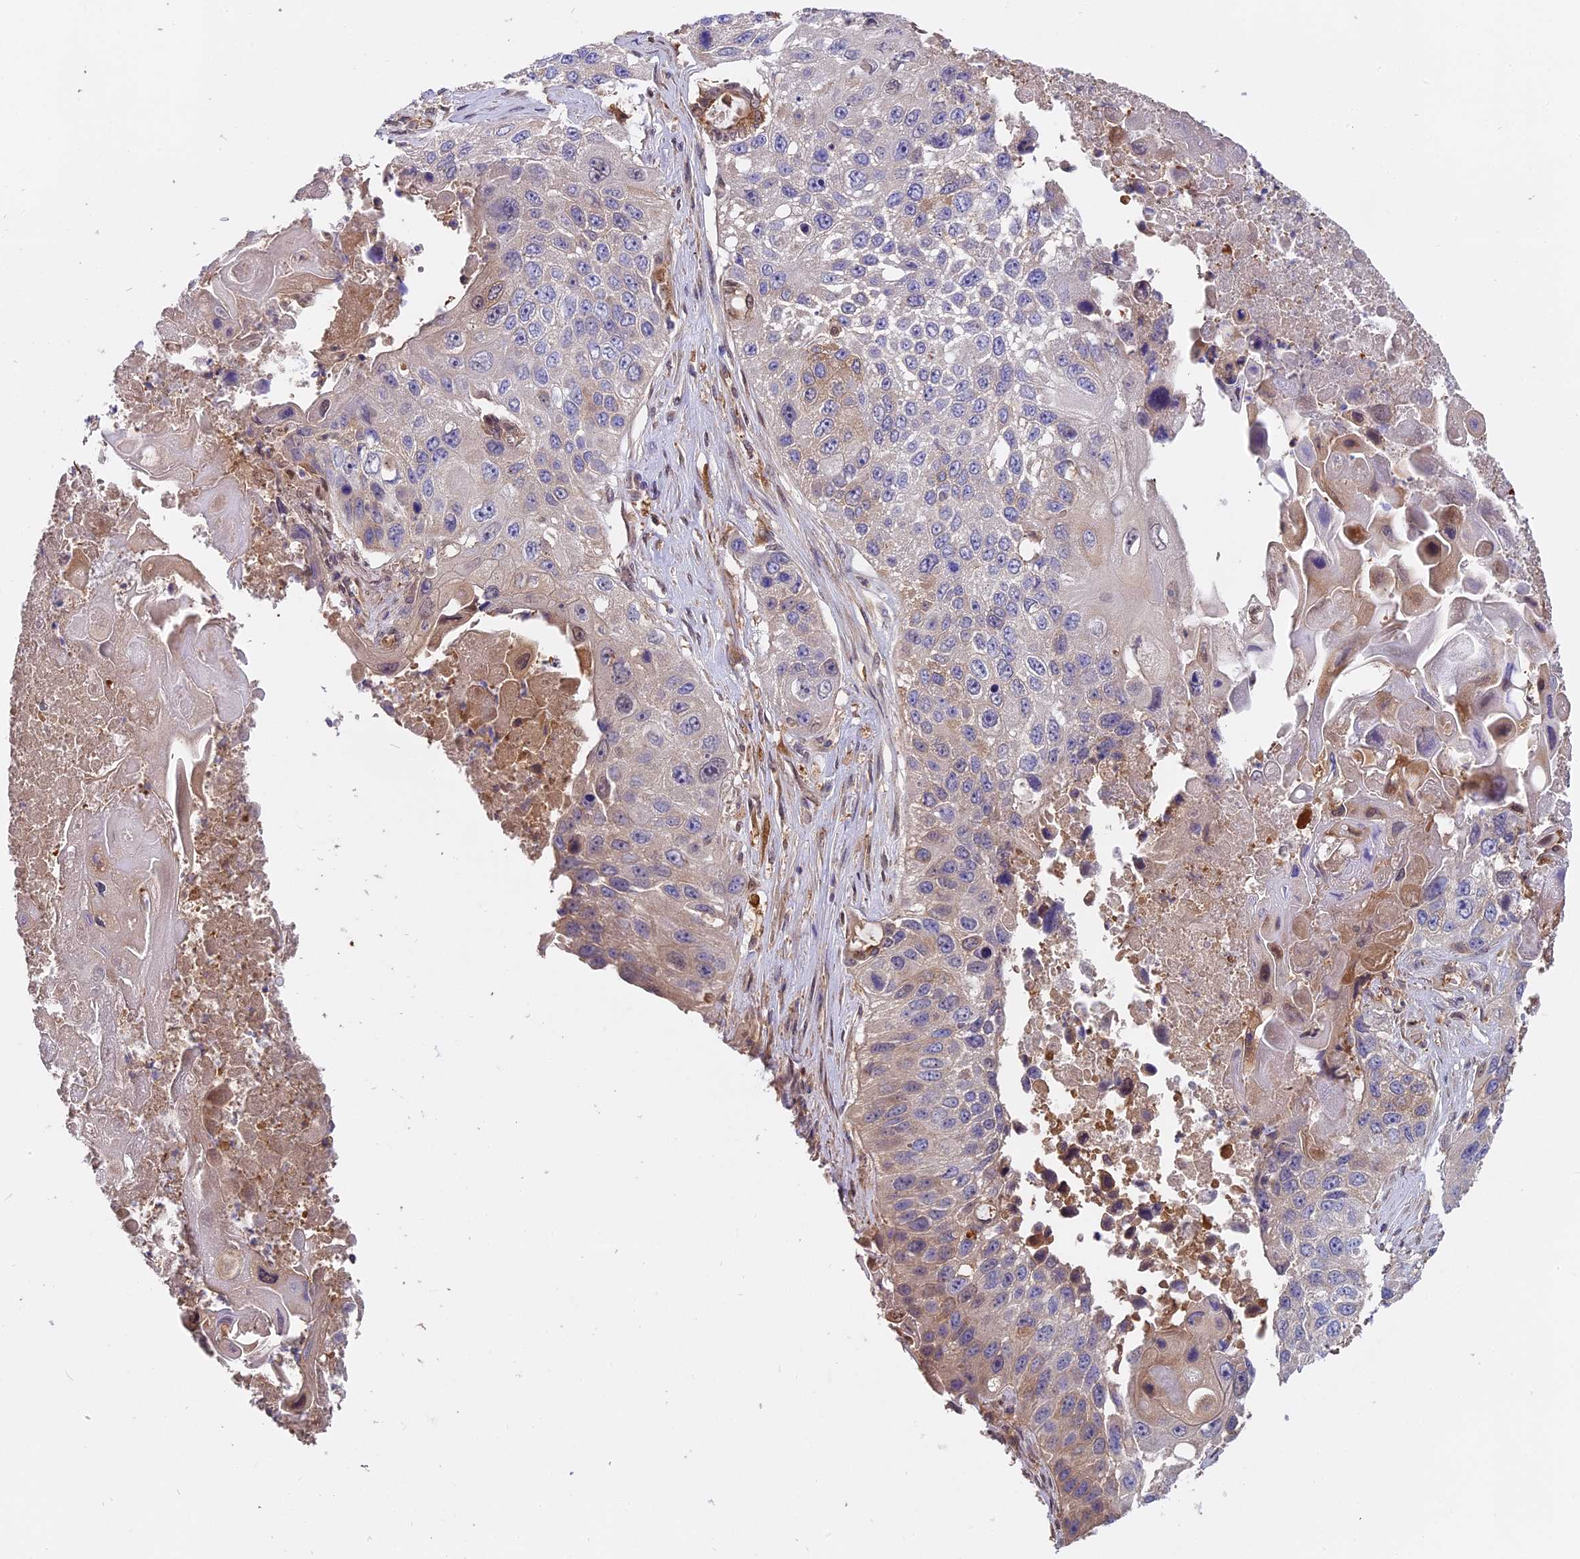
{"staining": {"intensity": "weak", "quantity": "<25%", "location": "cytoplasmic/membranous"}, "tissue": "lung cancer", "cell_type": "Tumor cells", "image_type": "cancer", "snomed": [{"axis": "morphology", "description": "Squamous cell carcinoma, NOS"}, {"axis": "topography", "description": "Lung"}], "caption": "DAB immunohistochemical staining of lung cancer exhibits no significant staining in tumor cells.", "gene": "FAM118B", "patient": {"sex": "male", "age": 61}}